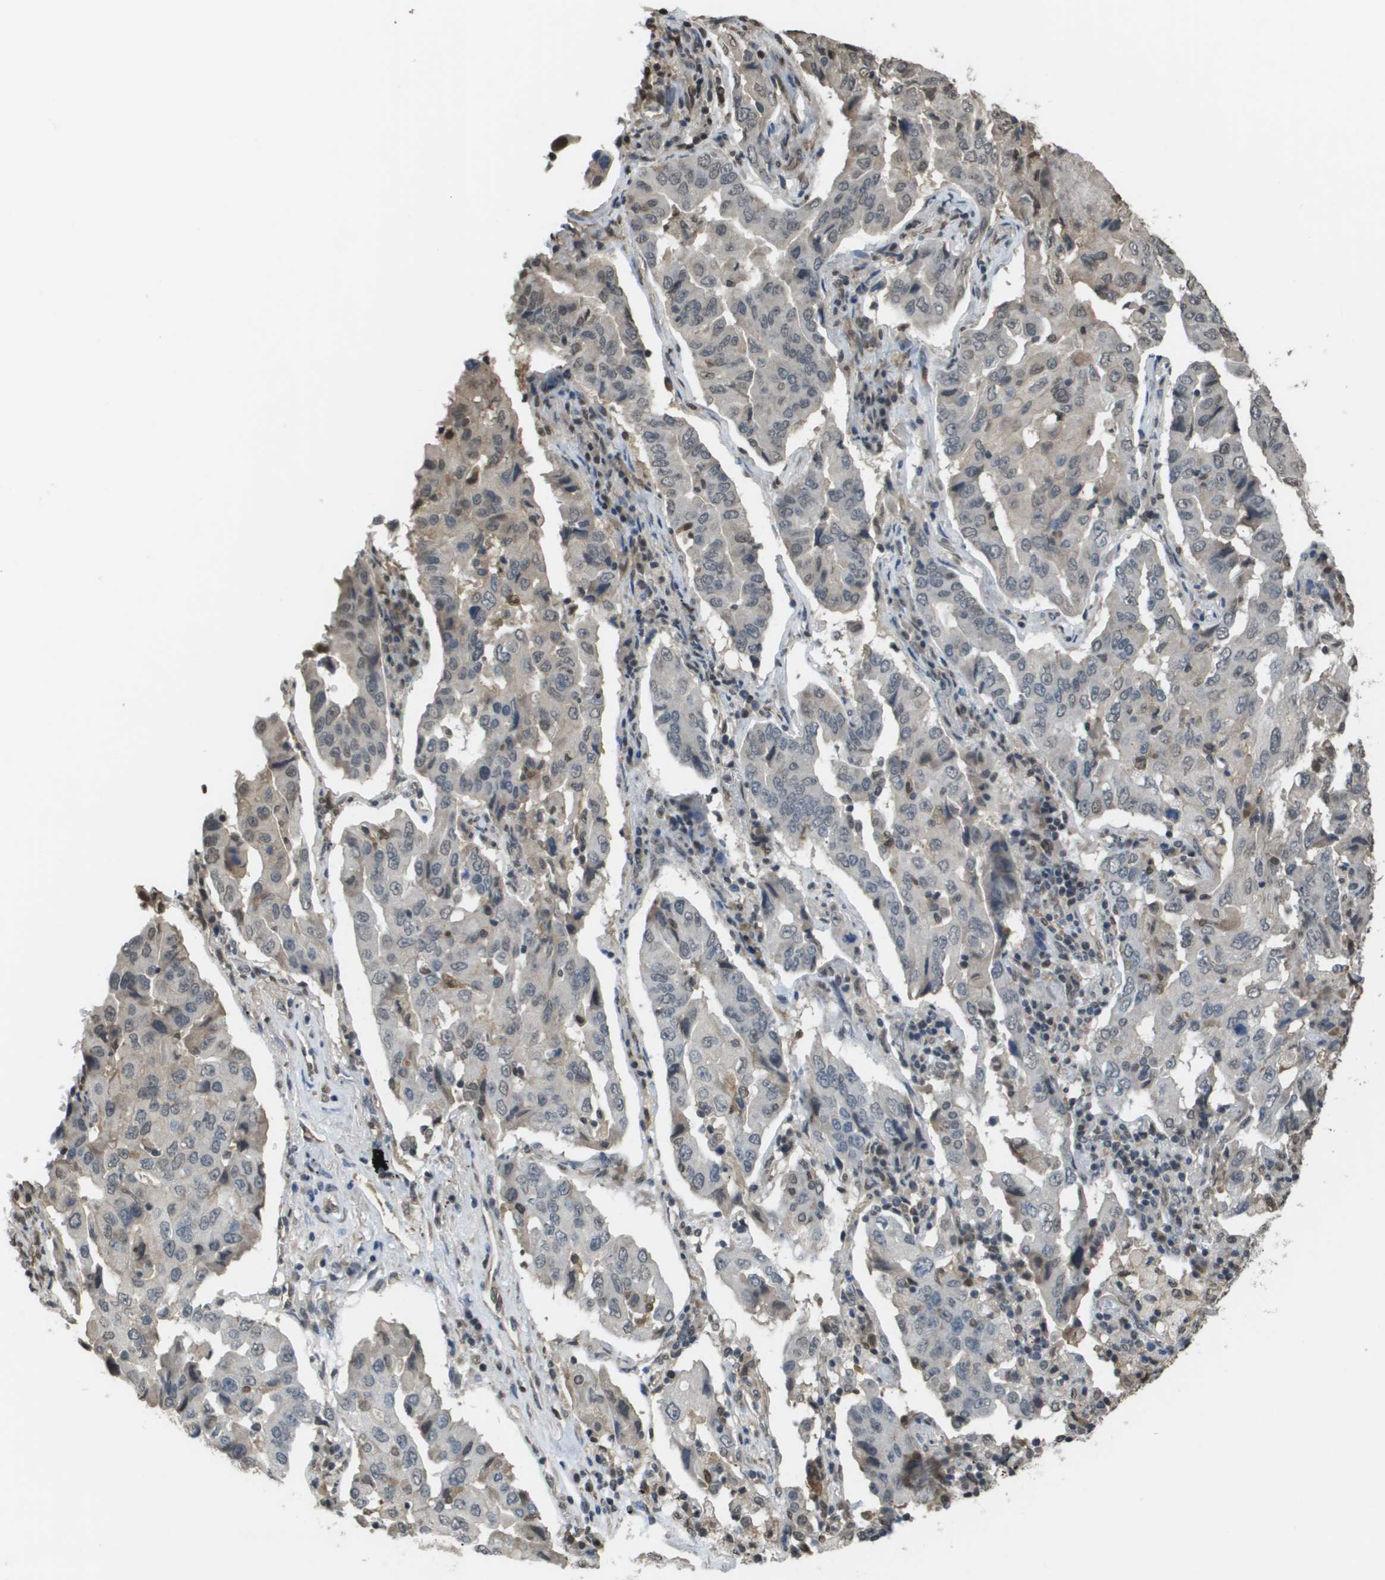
{"staining": {"intensity": "weak", "quantity": "<25%", "location": "cytoplasmic/membranous"}, "tissue": "lung cancer", "cell_type": "Tumor cells", "image_type": "cancer", "snomed": [{"axis": "morphology", "description": "Adenocarcinoma, NOS"}, {"axis": "topography", "description": "Lung"}], "caption": "An image of lung adenocarcinoma stained for a protein shows no brown staining in tumor cells.", "gene": "NDRG2", "patient": {"sex": "female", "age": 65}}